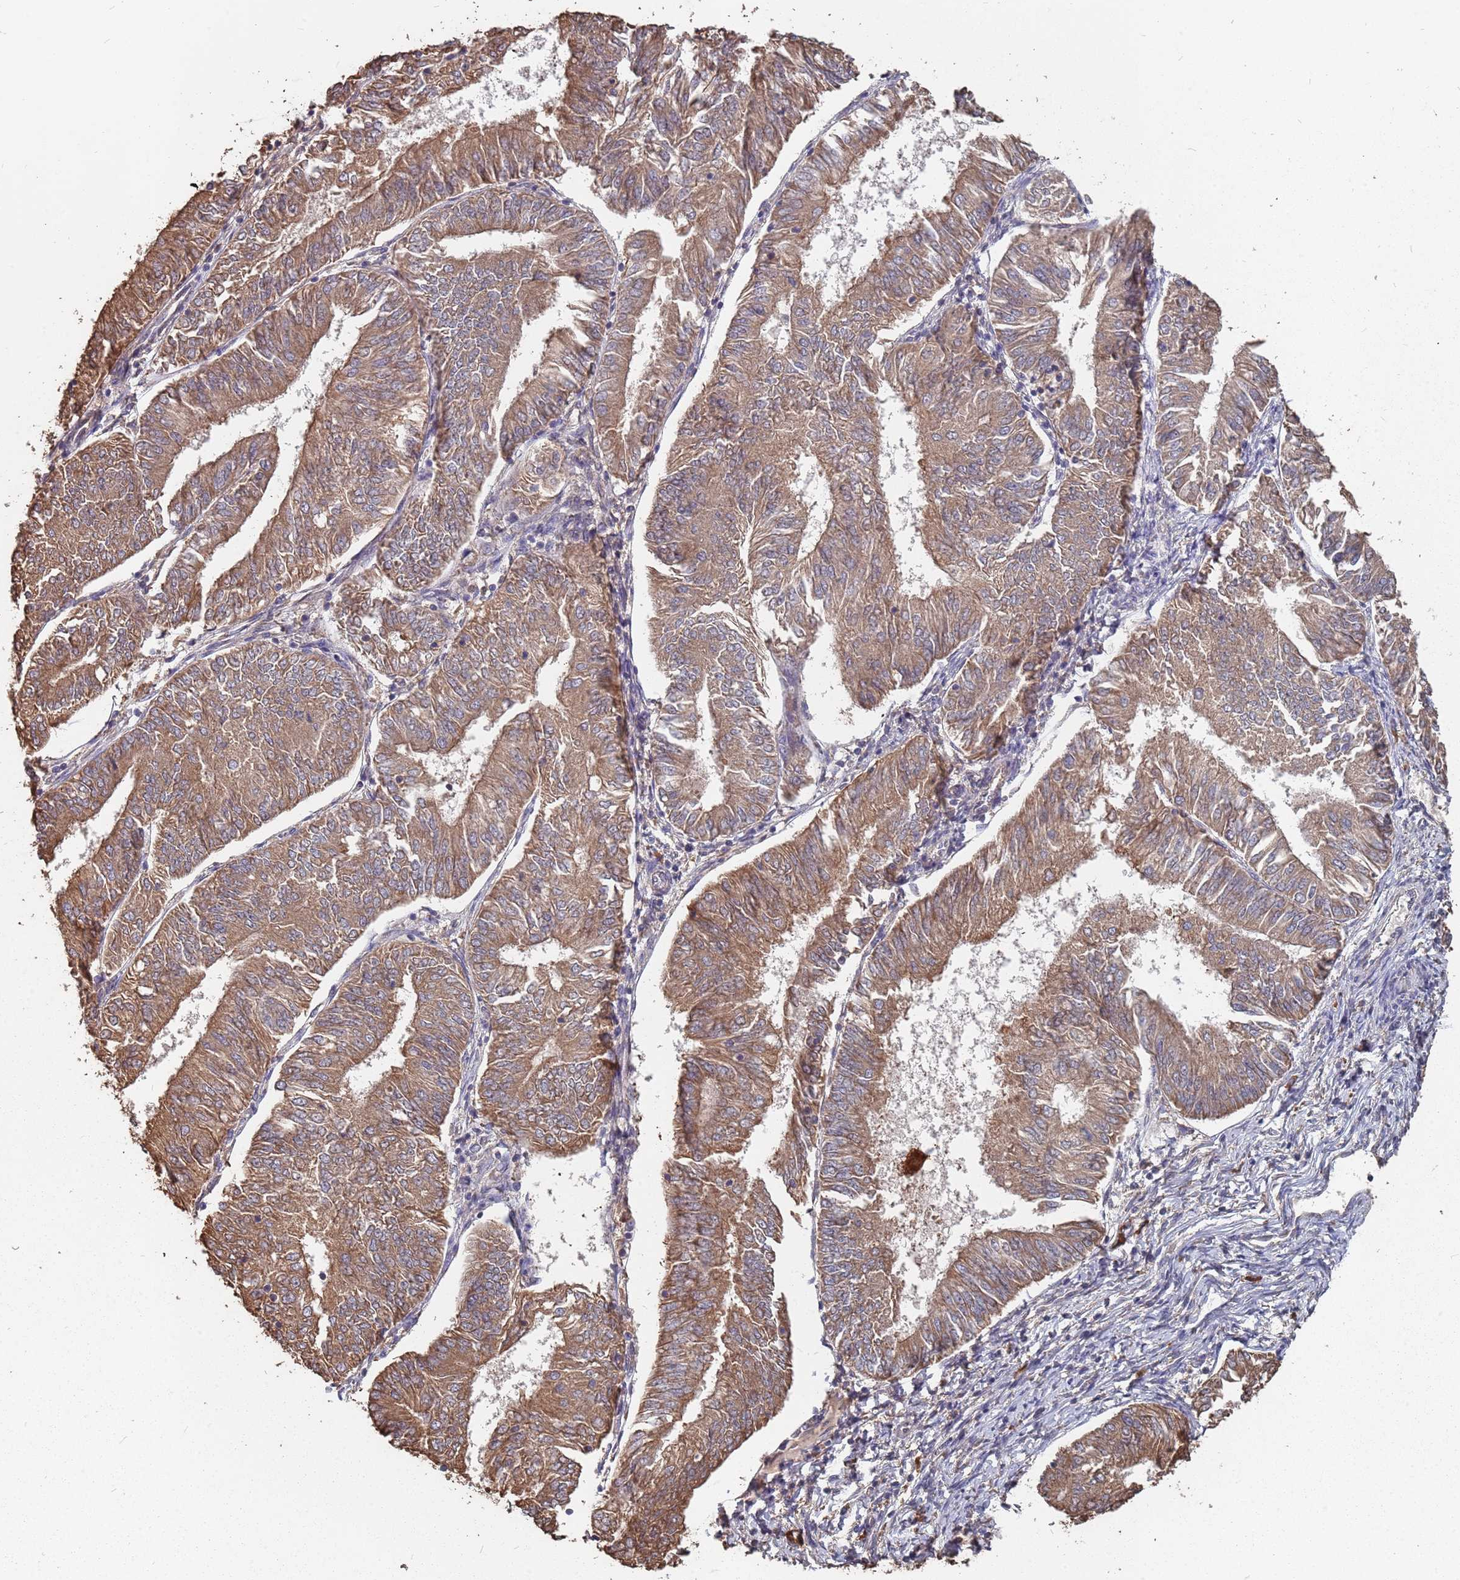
{"staining": {"intensity": "moderate", "quantity": ">75%", "location": "cytoplasmic/membranous"}, "tissue": "endometrial cancer", "cell_type": "Tumor cells", "image_type": "cancer", "snomed": [{"axis": "morphology", "description": "Adenocarcinoma, NOS"}, {"axis": "topography", "description": "Endometrium"}], "caption": "The immunohistochemical stain highlights moderate cytoplasmic/membranous staining in tumor cells of adenocarcinoma (endometrial) tissue.", "gene": "ATG5", "patient": {"sex": "female", "age": 58}}